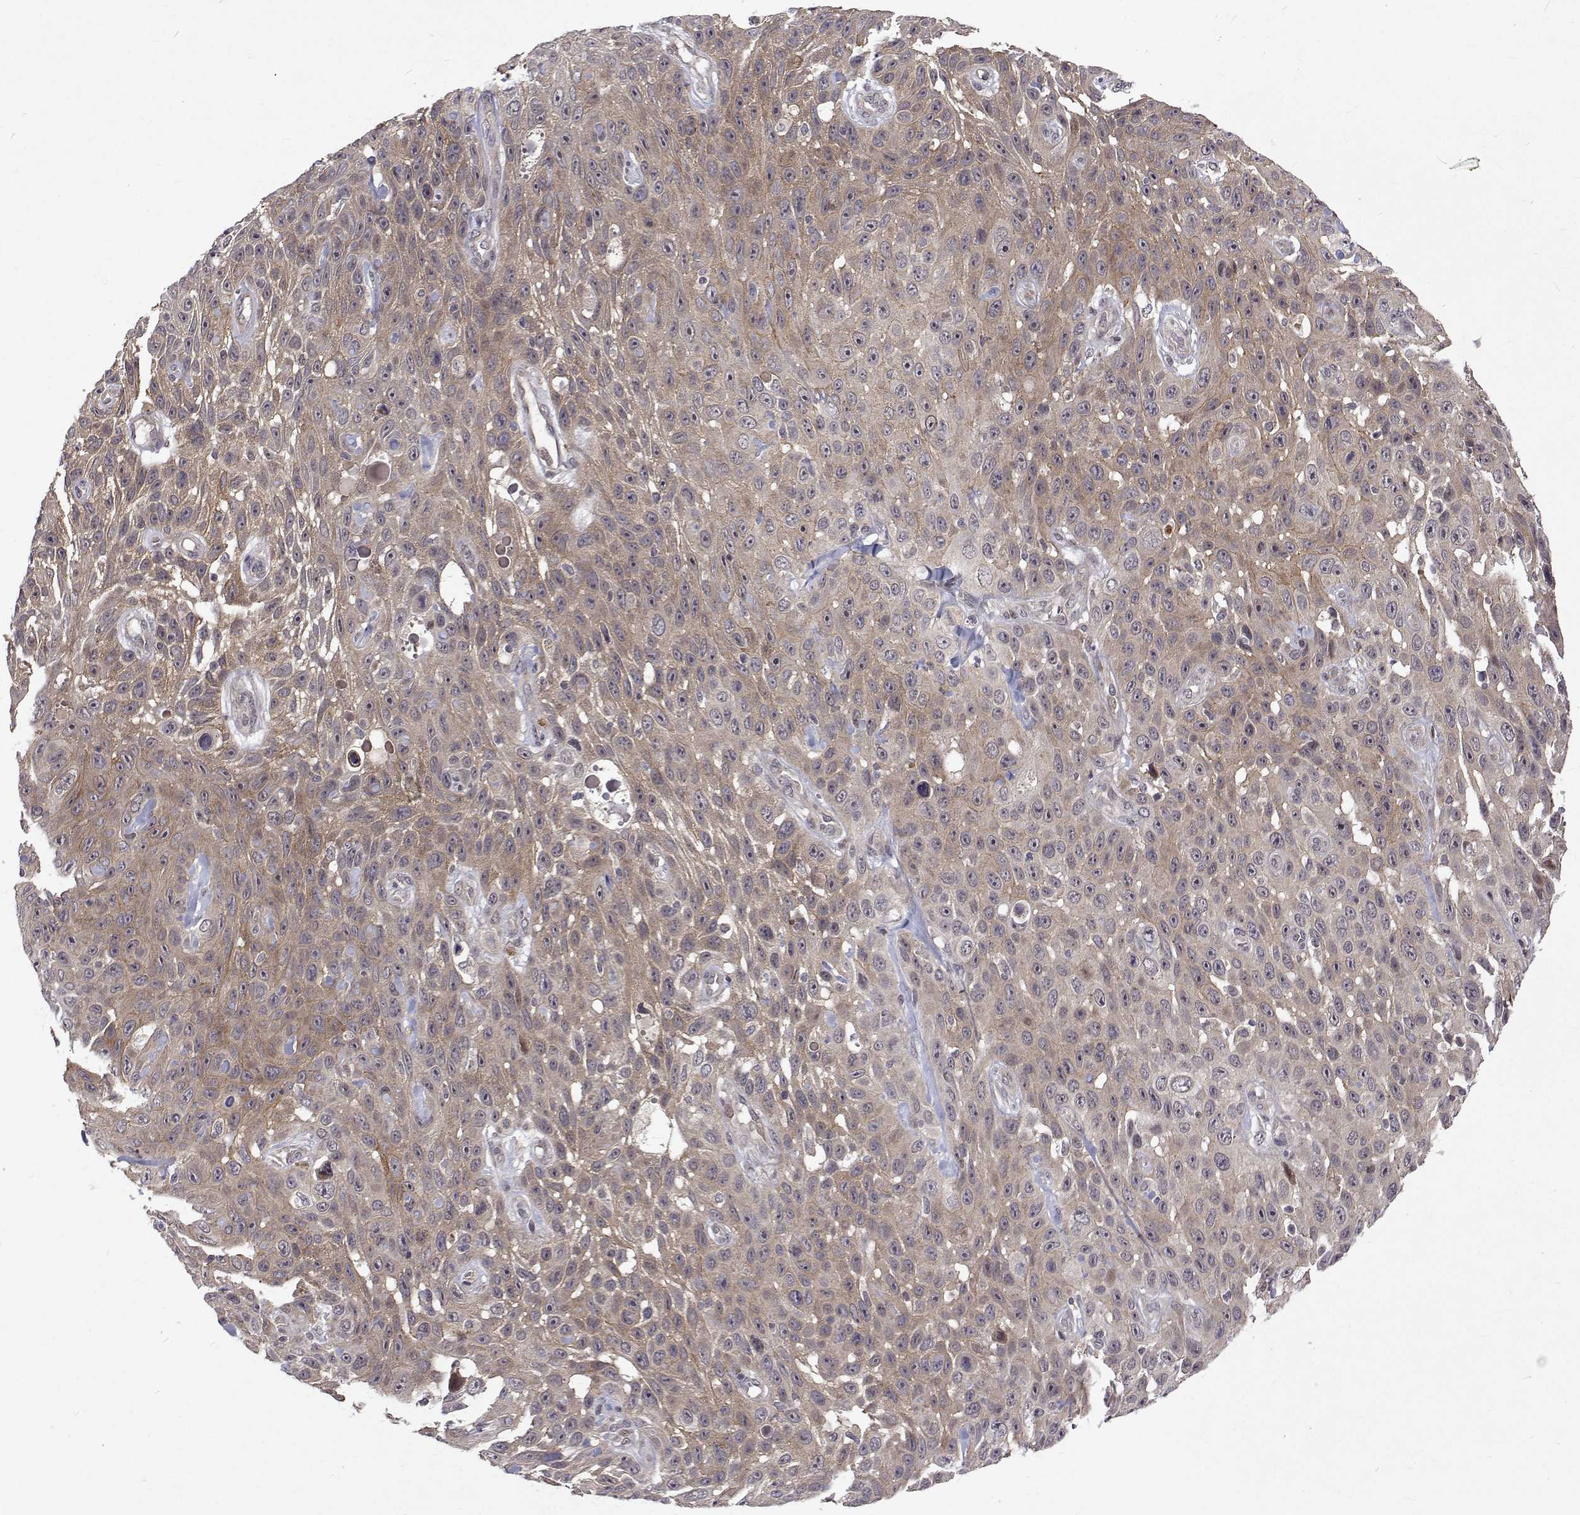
{"staining": {"intensity": "weak", "quantity": ">75%", "location": "cytoplasmic/membranous,nuclear"}, "tissue": "skin cancer", "cell_type": "Tumor cells", "image_type": "cancer", "snomed": [{"axis": "morphology", "description": "Squamous cell carcinoma, NOS"}, {"axis": "topography", "description": "Skin"}], "caption": "Human skin squamous cell carcinoma stained with a protein marker demonstrates weak staining in tumor cells.", "gene": "ALKBH8", "patient": {"sex": "male", "age": 82}}